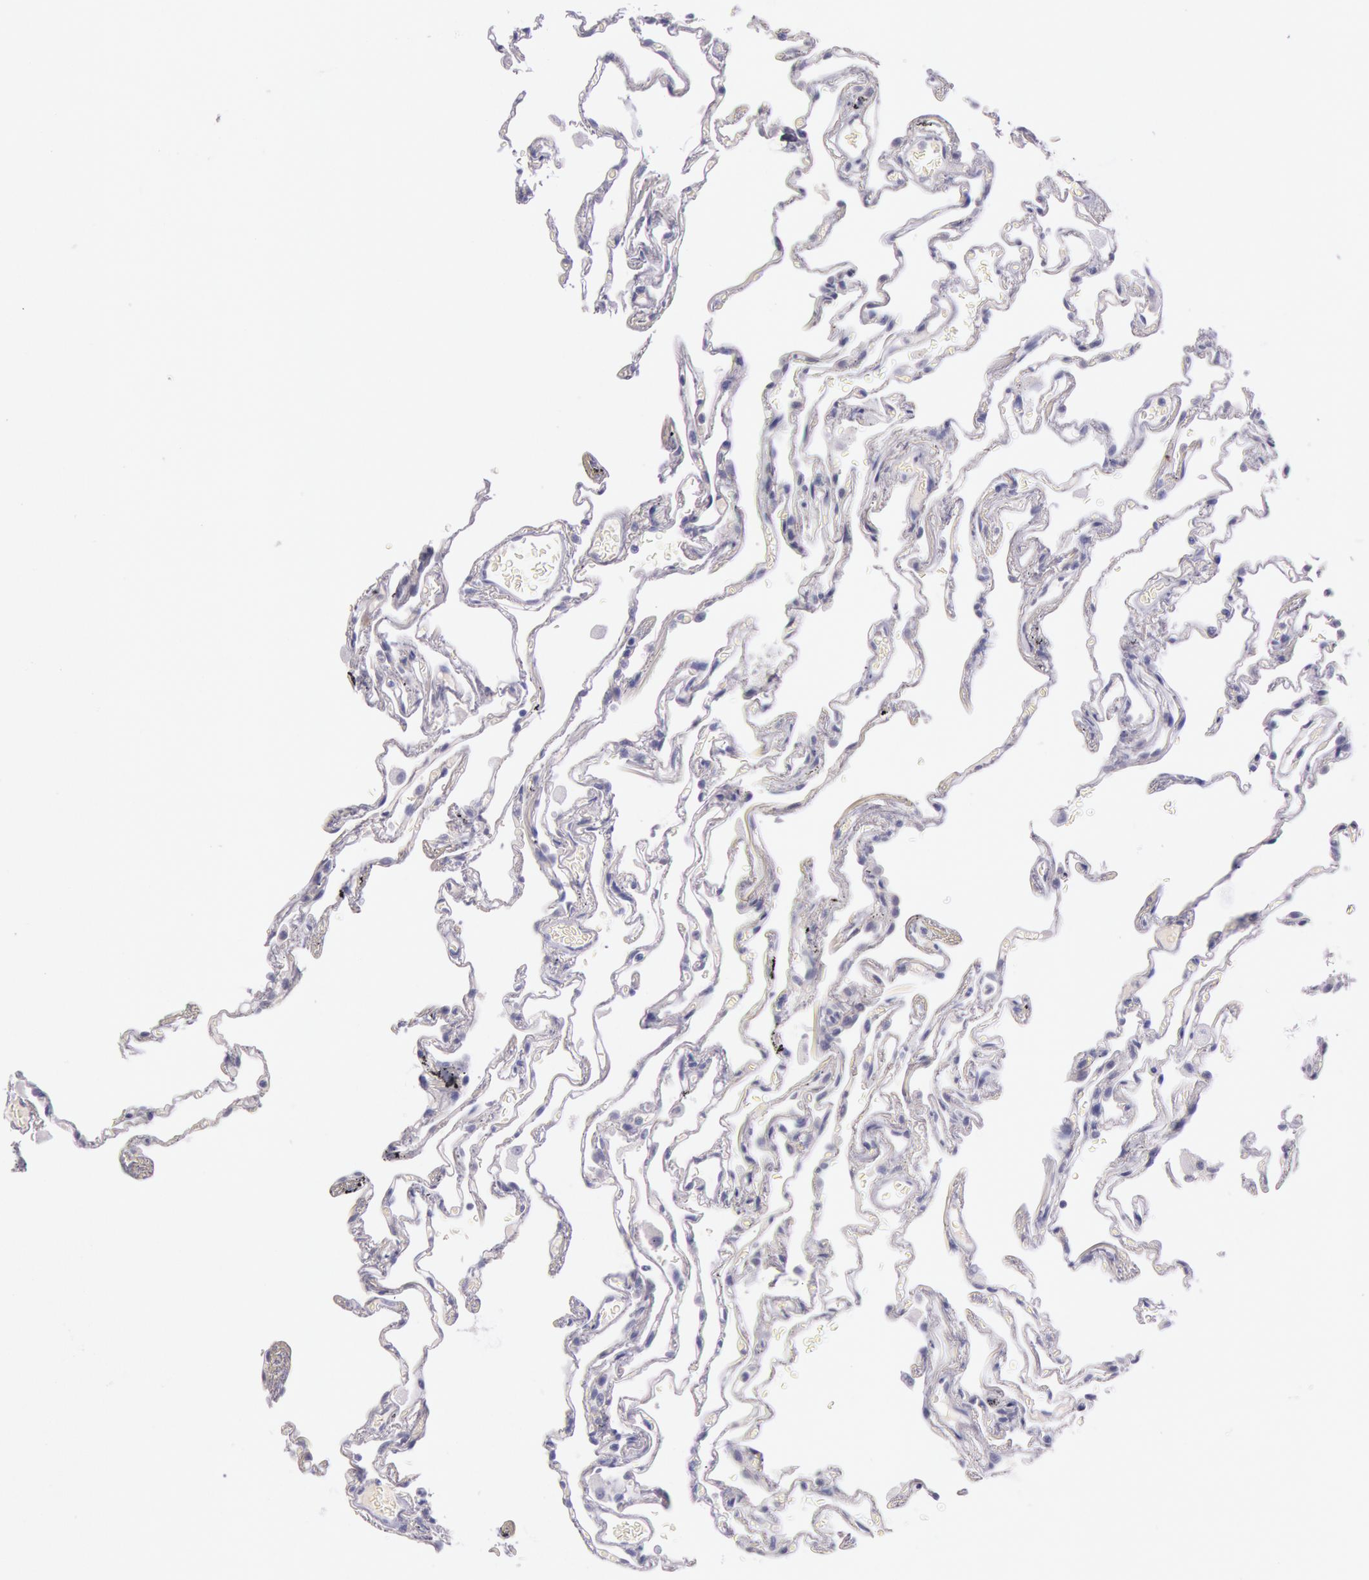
{"staining": {"intensity": "negative", "quantity": "none", "location": "none"}, "tissue": "lung", "cell_type": "Alveolar cells", "image_type": "normal", "snomed": [{"axis": "morphology", "description": "Normal tissue, NOS"}, {"axis": "morphology", "description": "Inflammation, NOS"}, {"axis": "topography", "description": "Lung"}], "caption": "A high-resolution micrograph shows IHC staining of normal lung, which reveals no significant staining in alveolar cells.", "gene": "EGFR", "patient": {"sex": "male", "age": 69}}